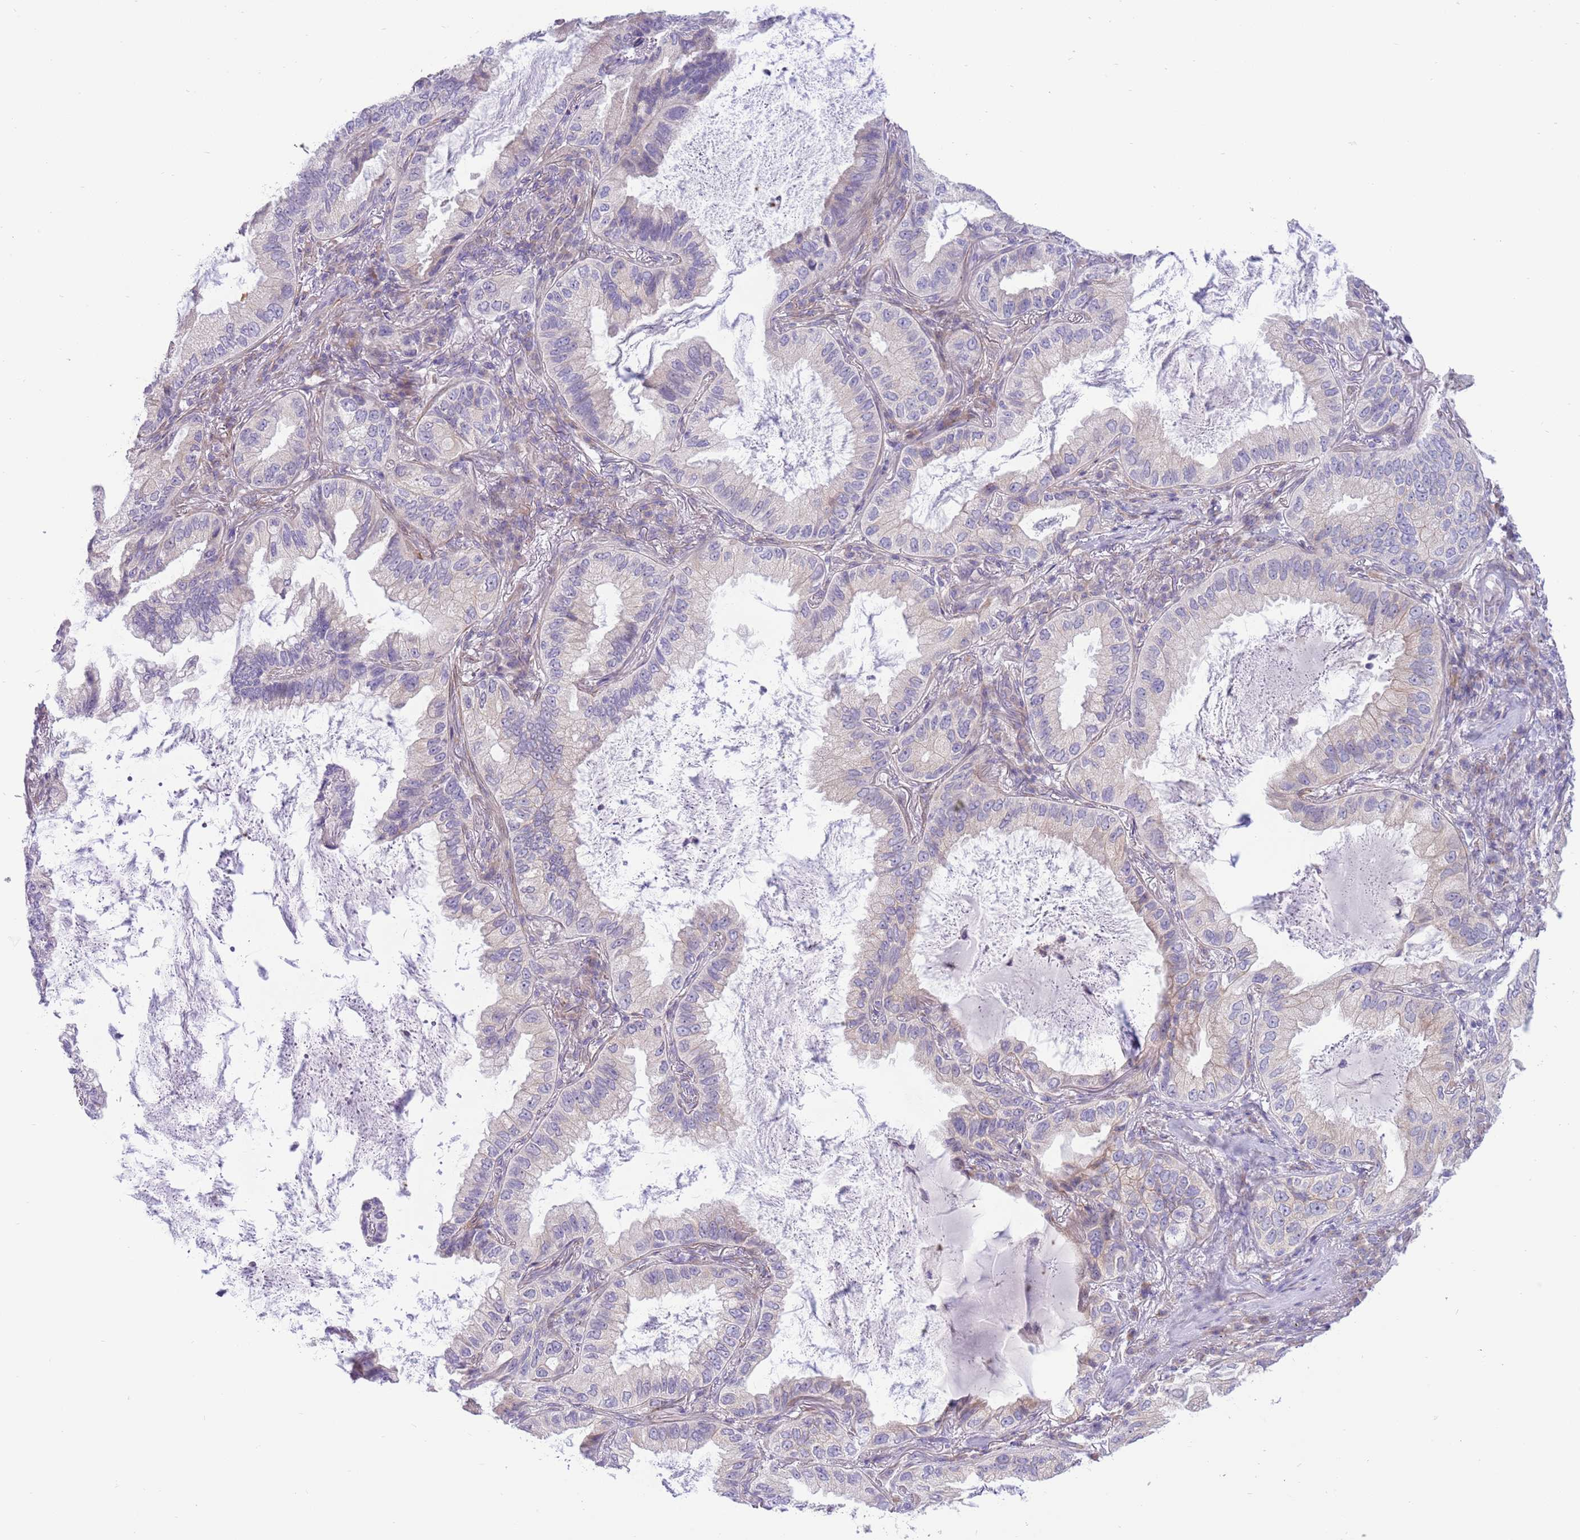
{"staining": {"intensity": "negative", "quantity": "none", "location": "none"}, "tissue": "lung cancer", "cell_type": "Tumor cells", "image_type": "cancer", "snomed": [{"axis": "morphology", "description": "Adenocarcinoma, NOS"}, {"axis": "topography", "description": "Lung"}], "caption": "An immunohistochemistry (IHC) photomicrograph of lung cancer is shown. There is no staining in tumor cells of lung cancer.", "gene": "ZC4H2", "patient": {"sex": "female", "age": 69}}